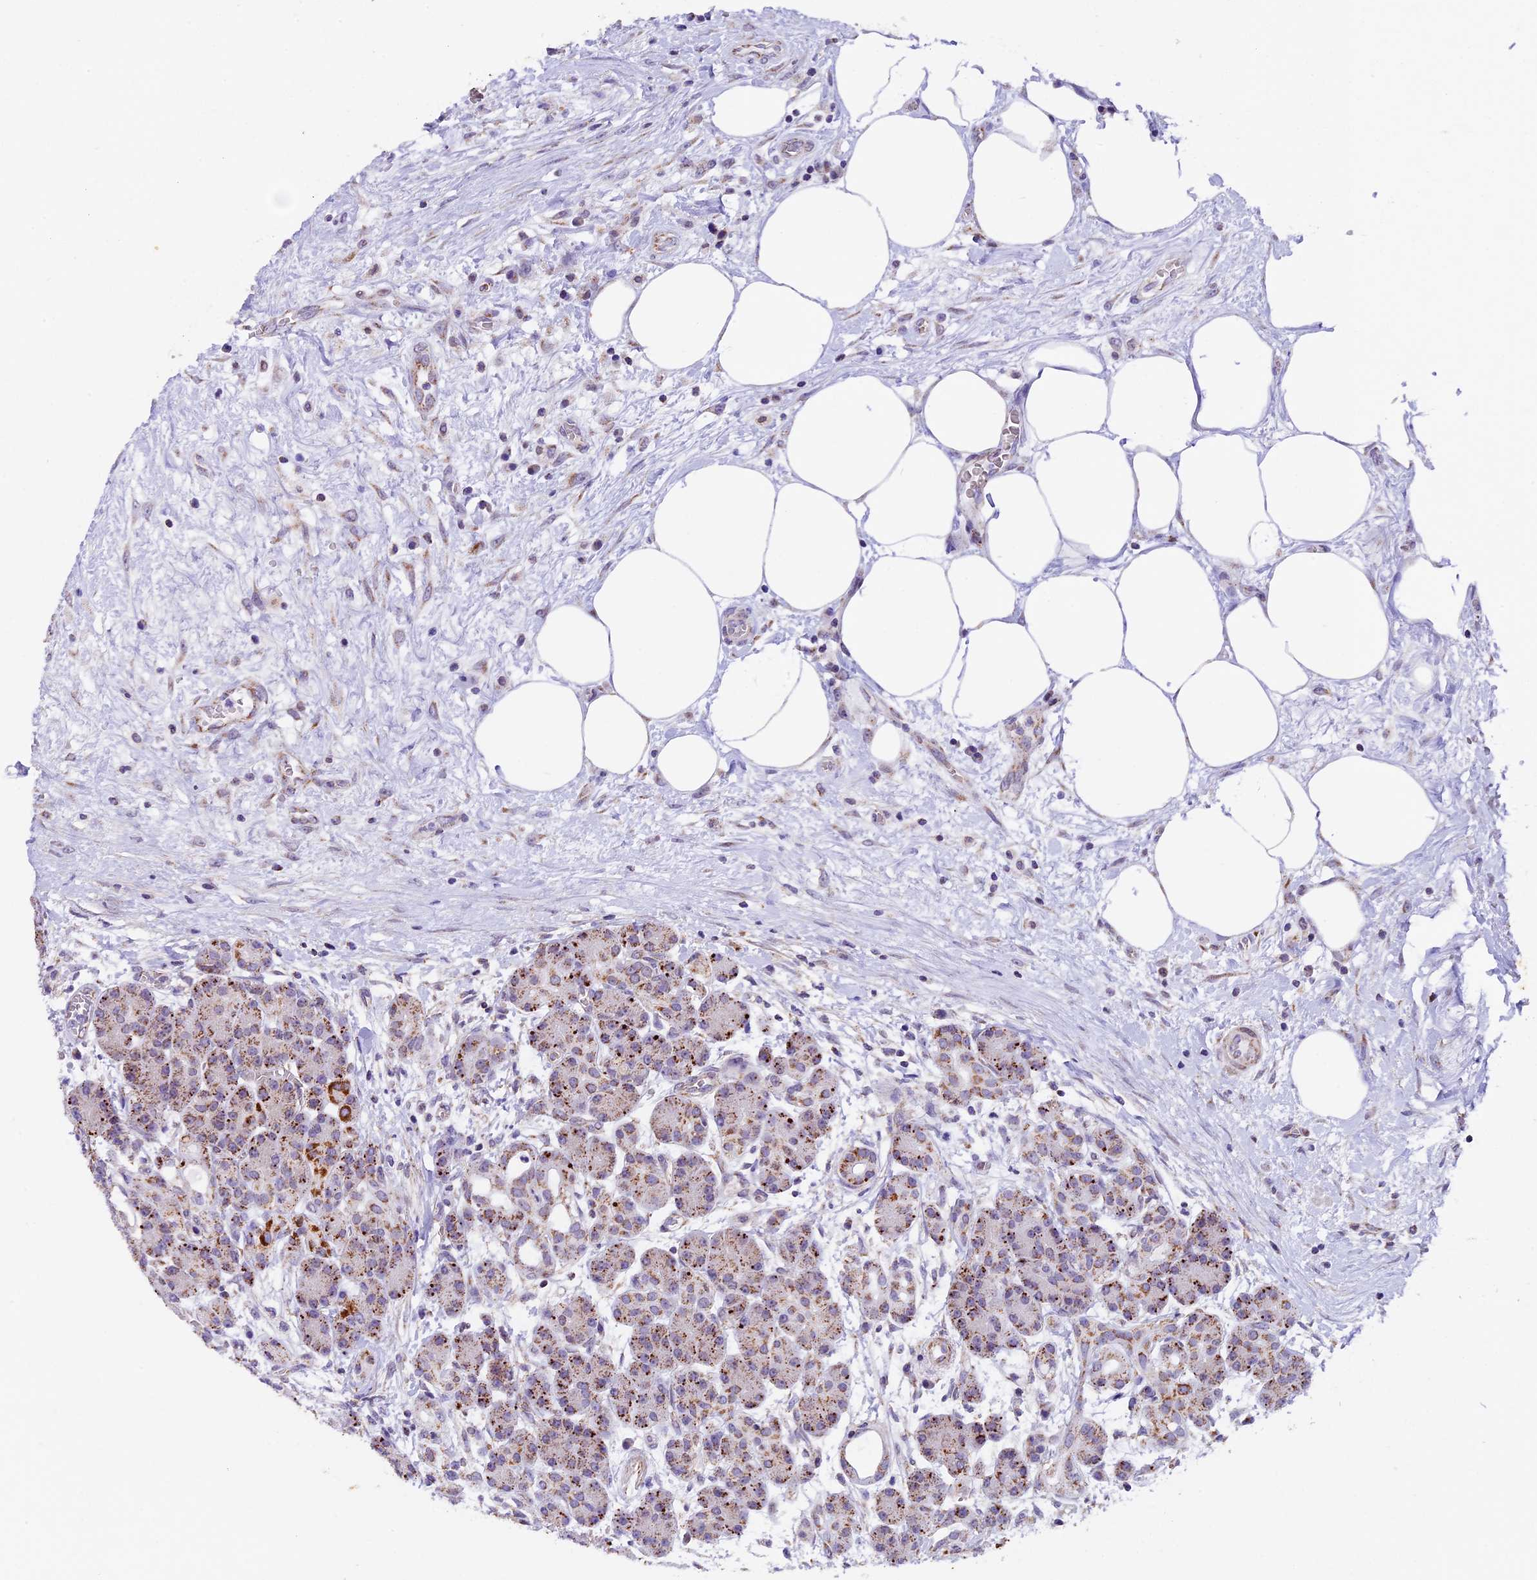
{"staining": {"intensity": "moderate", "quantity": ">75%", "location": "cytoplasmic/membranous"}, "tissue": "pancreas", "cell_type": "Exocrine glandular cells", "image_type": "normal", "snomed": [{"axis": "morphology", "description": "Normal tissue, NOS"}, {"axis": "topography", "description": "Pancreas"}], "caption": "Protein staining demonstrates moderate cytoplasmic/membranous expression in about >75% of exocrine glandular cells in benign pancreas. (DAB IHC, brown staining for protein, blue staining for nuclei).", "gene": "TFAM", "patient": {"sex": "male", "age": 63}}